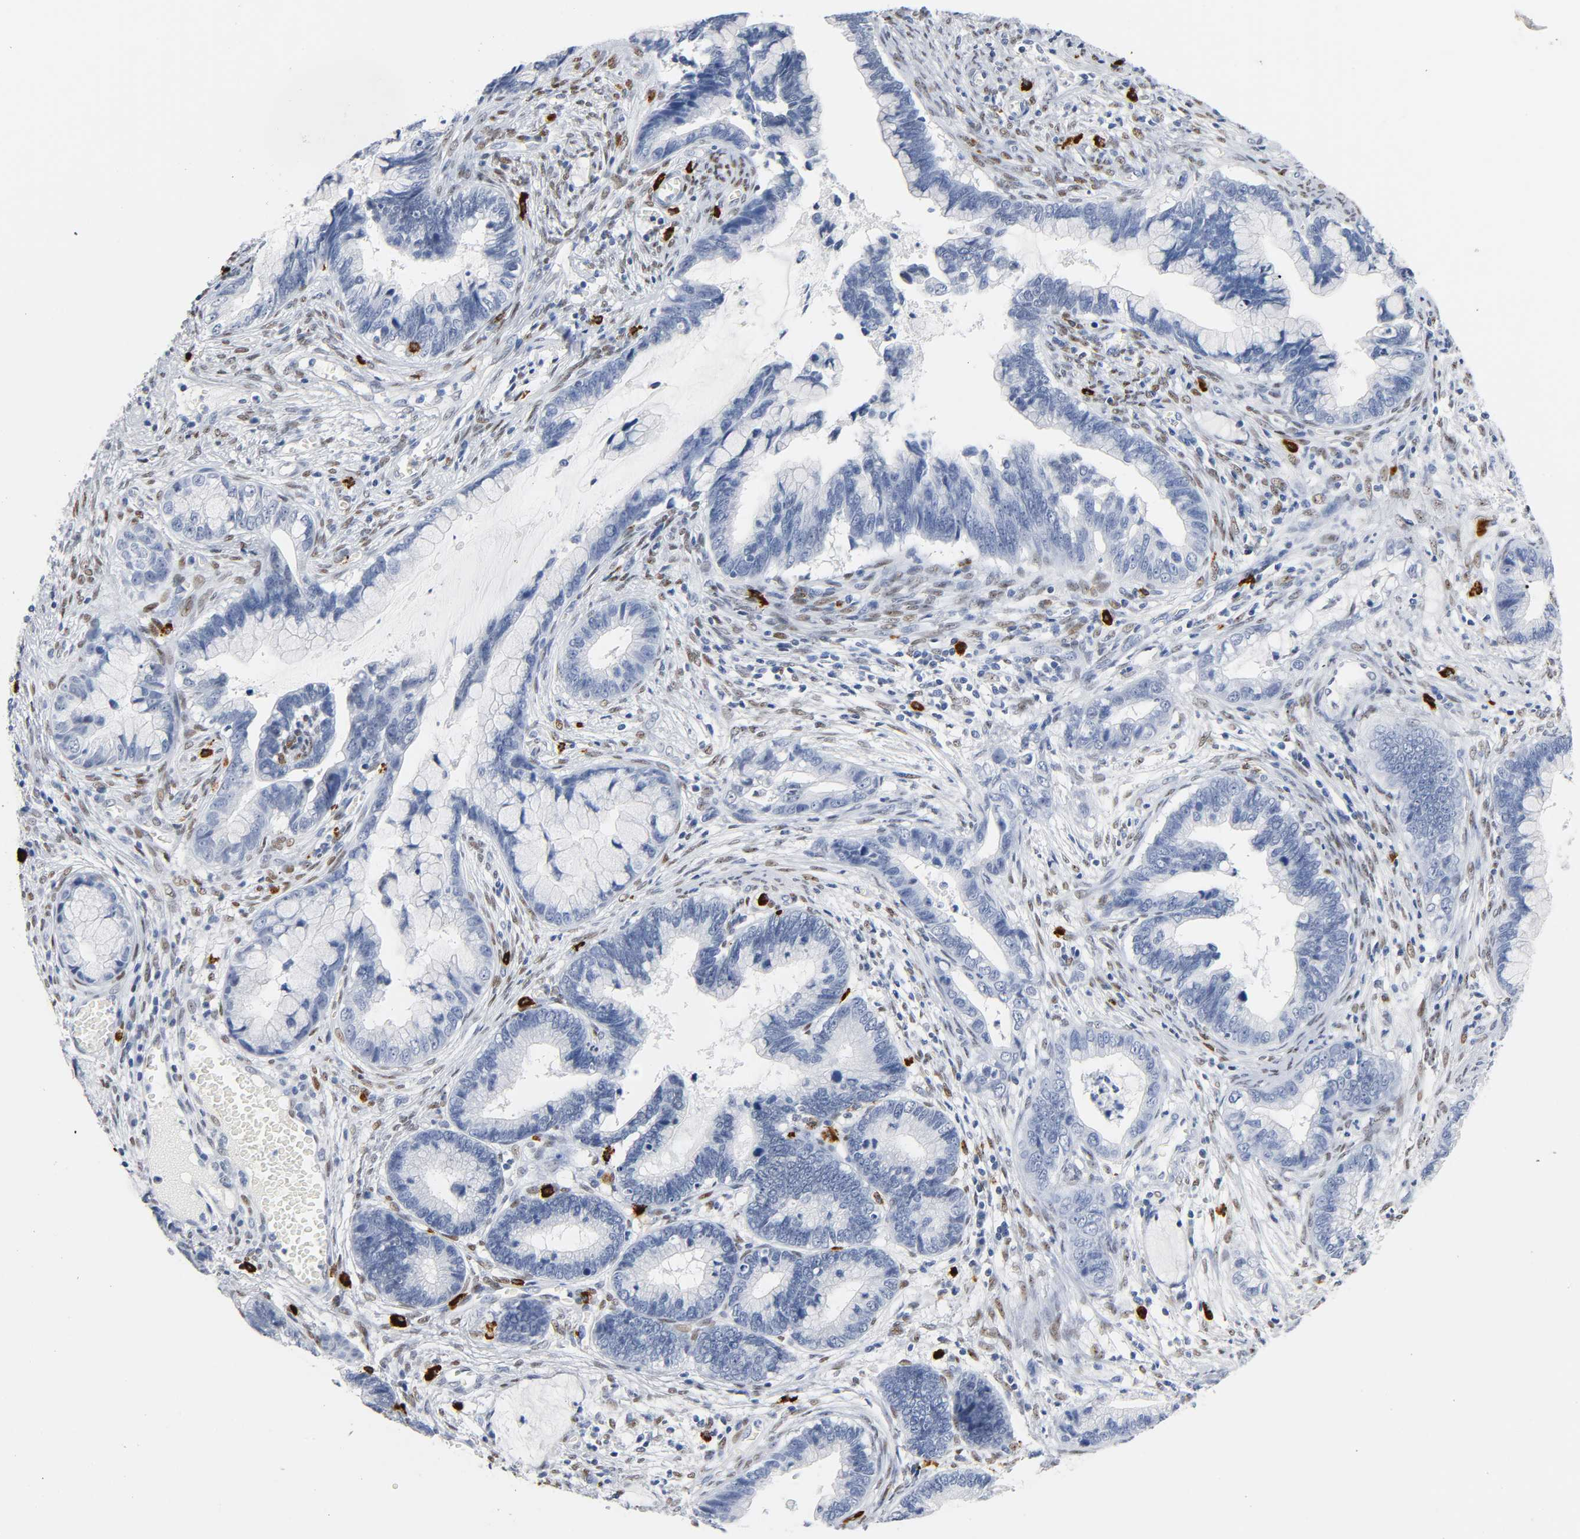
{"staining": {"intensity": "weak", "quantity": "<25%", "location": "nuclear"}, "tissue": "cervical cancer", "cell_type": "Tumor cells", "image_type": "cancer", "snomed": [{"axis": "morphology", "description": "Adenocarcinoma, NOS"}, {"axis": "topography", "description": "Cervix"}], "caption": "DAB (3,3'-diaminobenzidine) immunohistochemical staining of adenocarcinoma (cervical) shows no significant expression in tumor cells. (IHC, brightfield microscopy, high magnification).", "gene": "NAB2", "patient": {"sex": "female", "age": 44}}